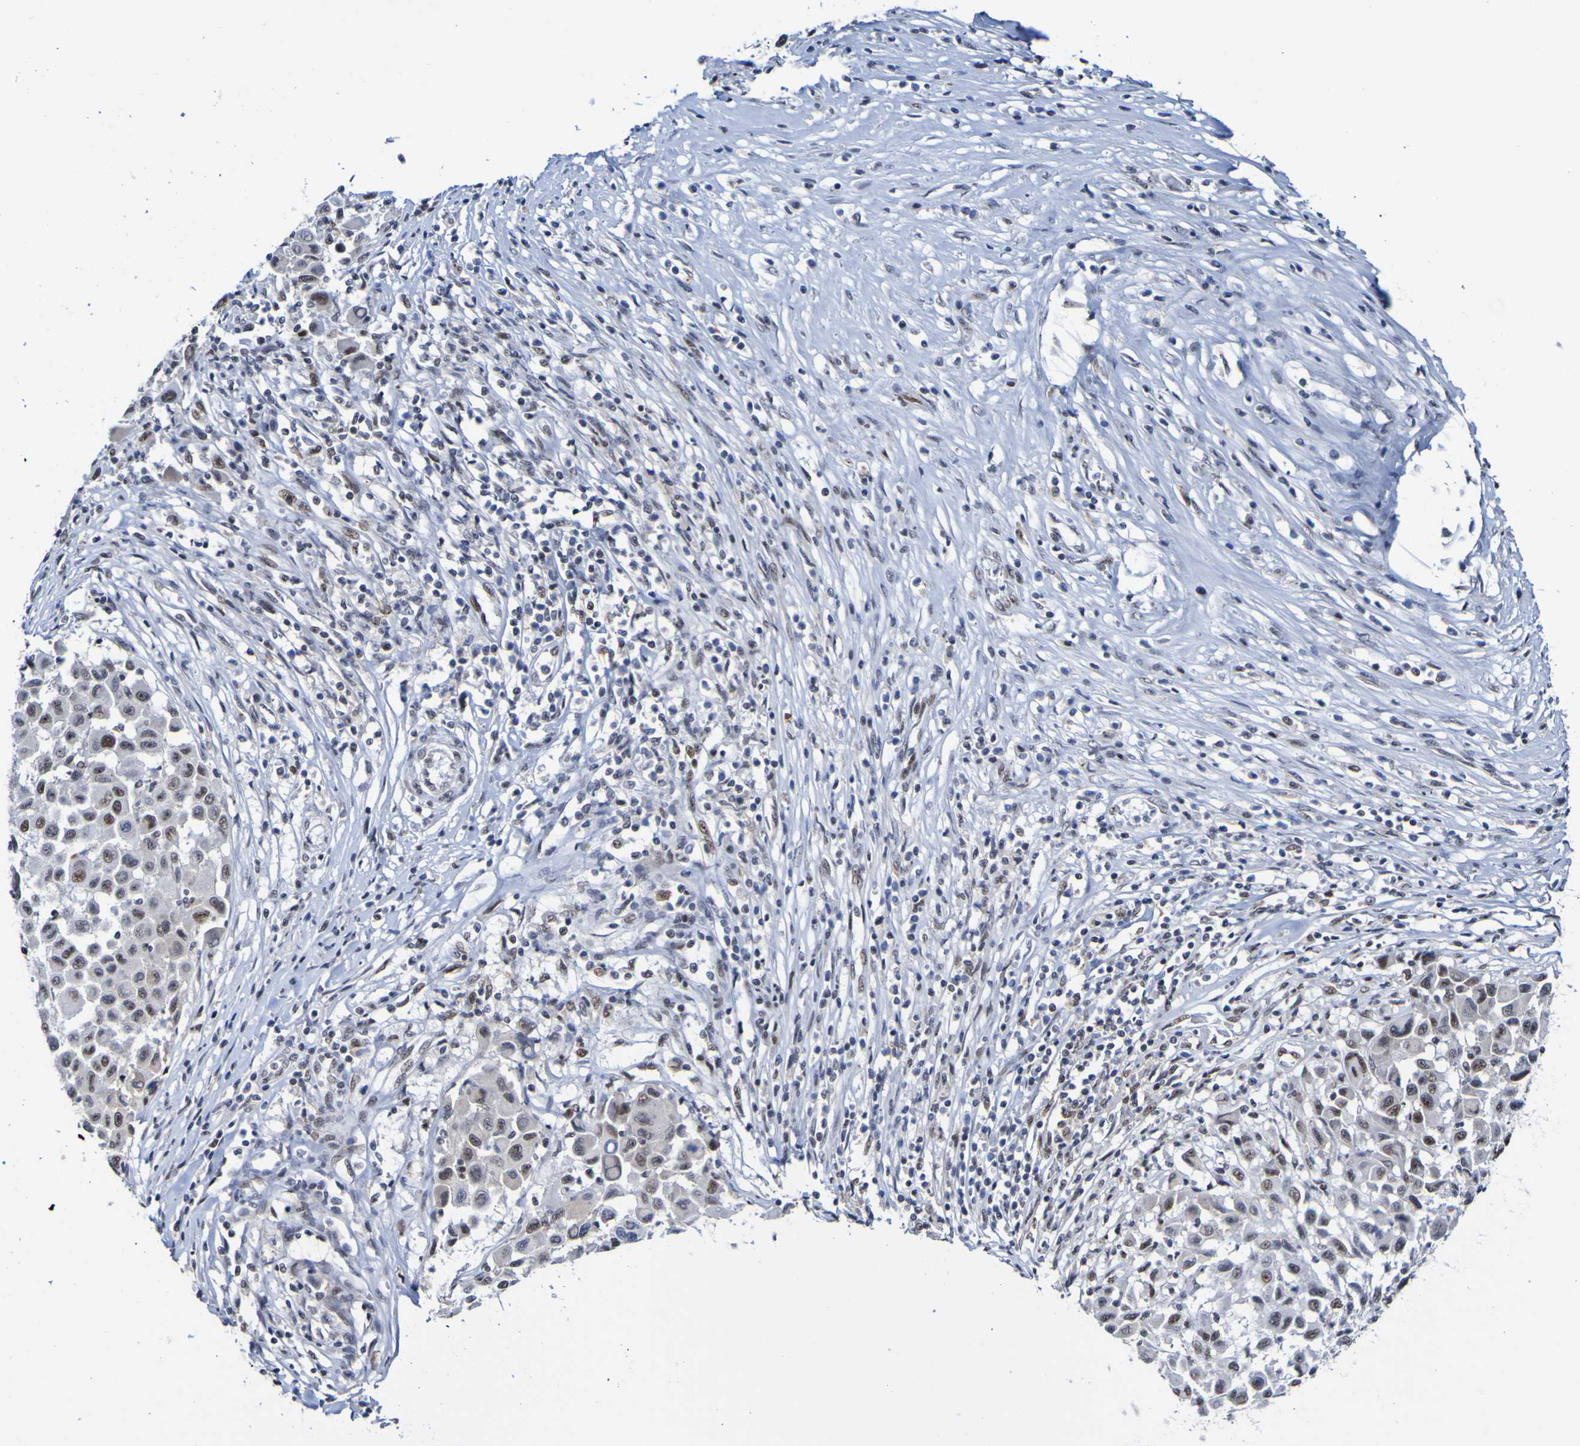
{"staining": {"intensity": "moderate", "quantity": "25%-75%", "location": "nuclear"}, "tissue": "melanoma", "cell_type": "Tumor cells", "image_type": "cancer", "snomed": [{"axis": "morphology", "description": "Malignant melanoma, Metastatic site"}, {"axis": "topography", "description": "Lymph node"}], "caption": "Human malignant melanoma (metastatic site) stained for a protein (brown) exhibits moderate nuclear positive positivity in approximately 25%-75% of tumor cells.", "gene": "CDC5L", "patient": {"sex": "male", "age": 61}}